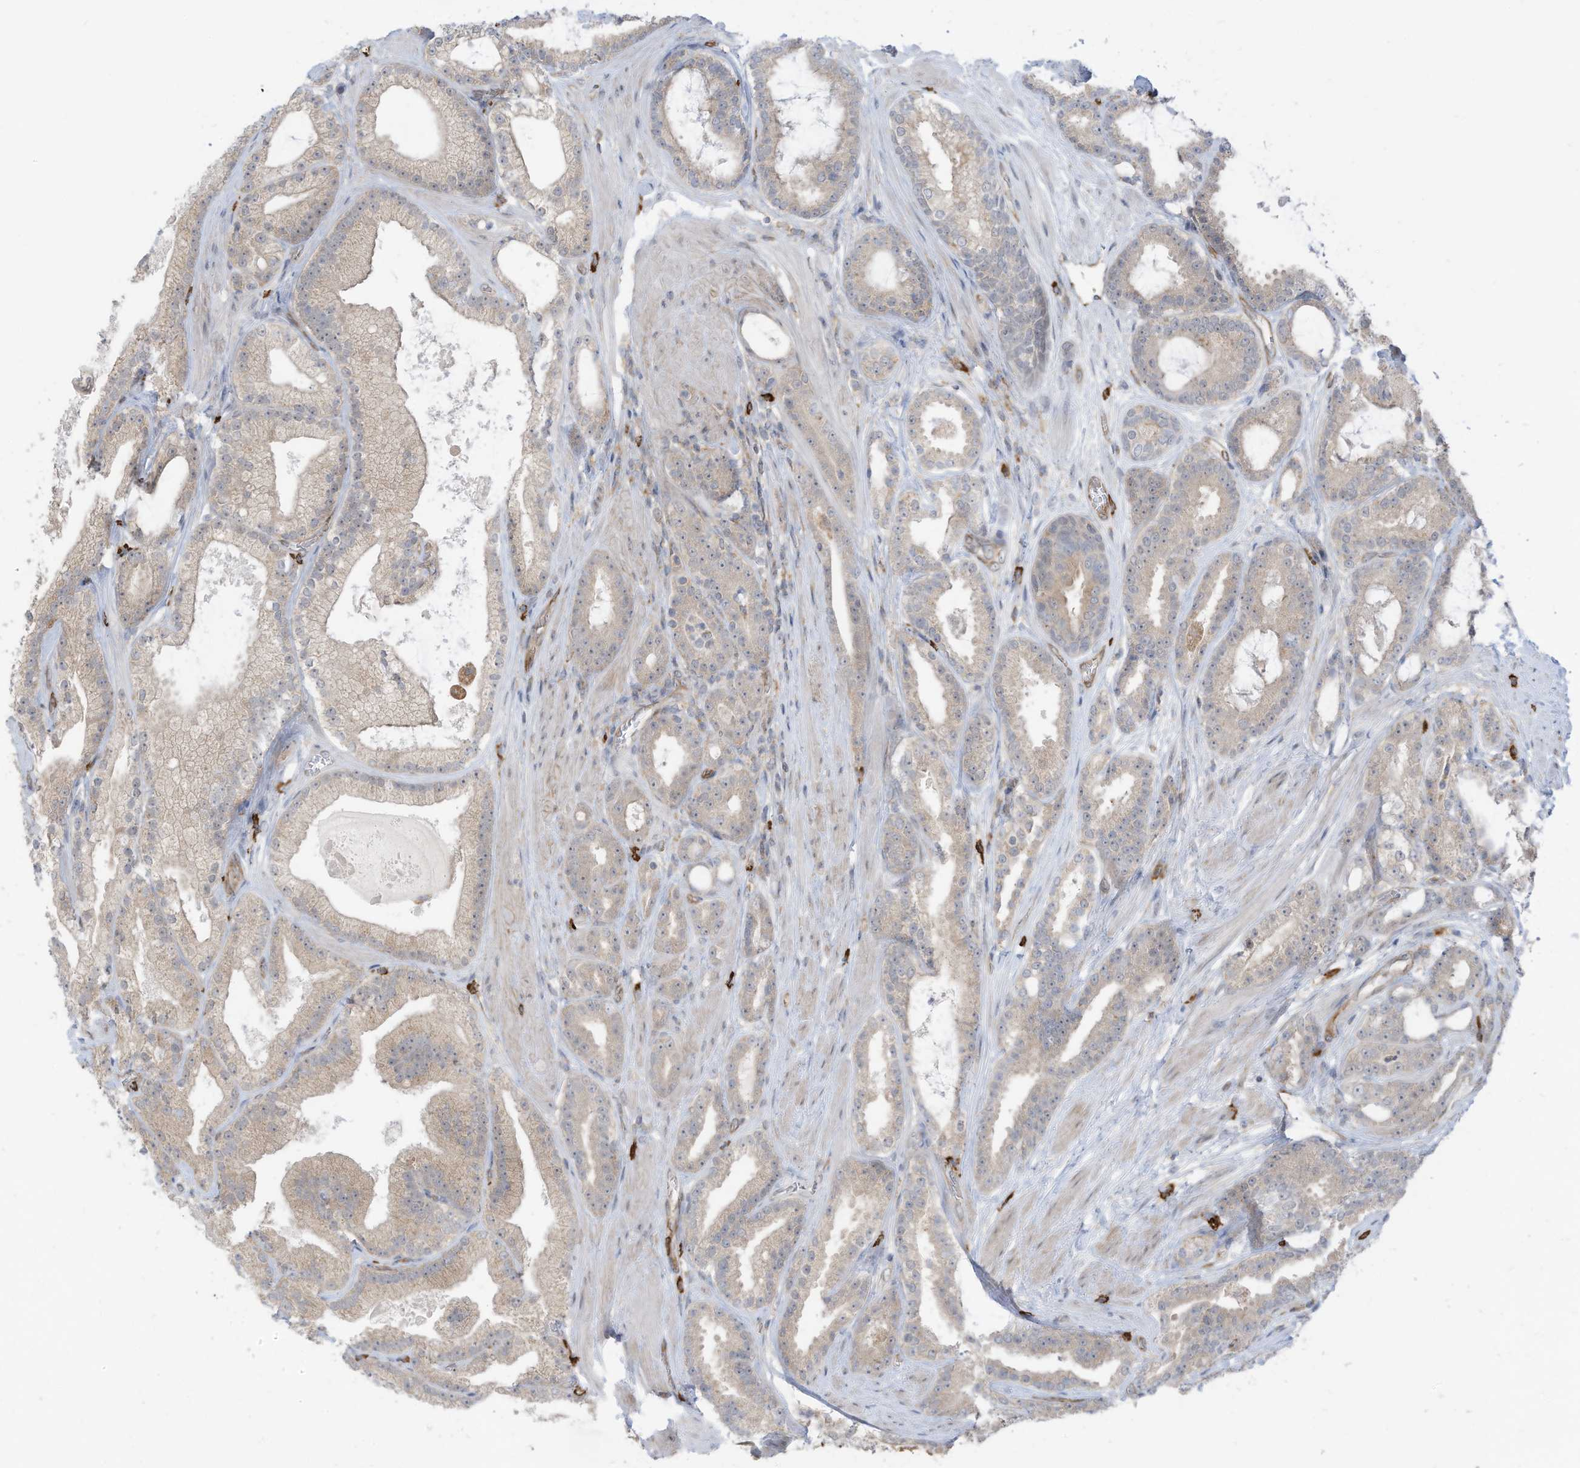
{"staining": {"intensity": "weak", "quantity": "<25%", "location": "cytoplasmic/membranous"}, "tissue": "prostate cancer", "cell_type": "Tumor cells", "image_type": "cancer", "snomed": [{"axis": "morphology", "description": "Adenocarcinoma, High grade"}, {"axis": "topography", "description": "Prostate"}], "caption": "Micrograph shows no protein staining in tumor cells of prostate cancer (high-grade adenocarcinoma) tissue.", "gene": "DZIP3", "patient": {"sex": "male", "age": 60}}